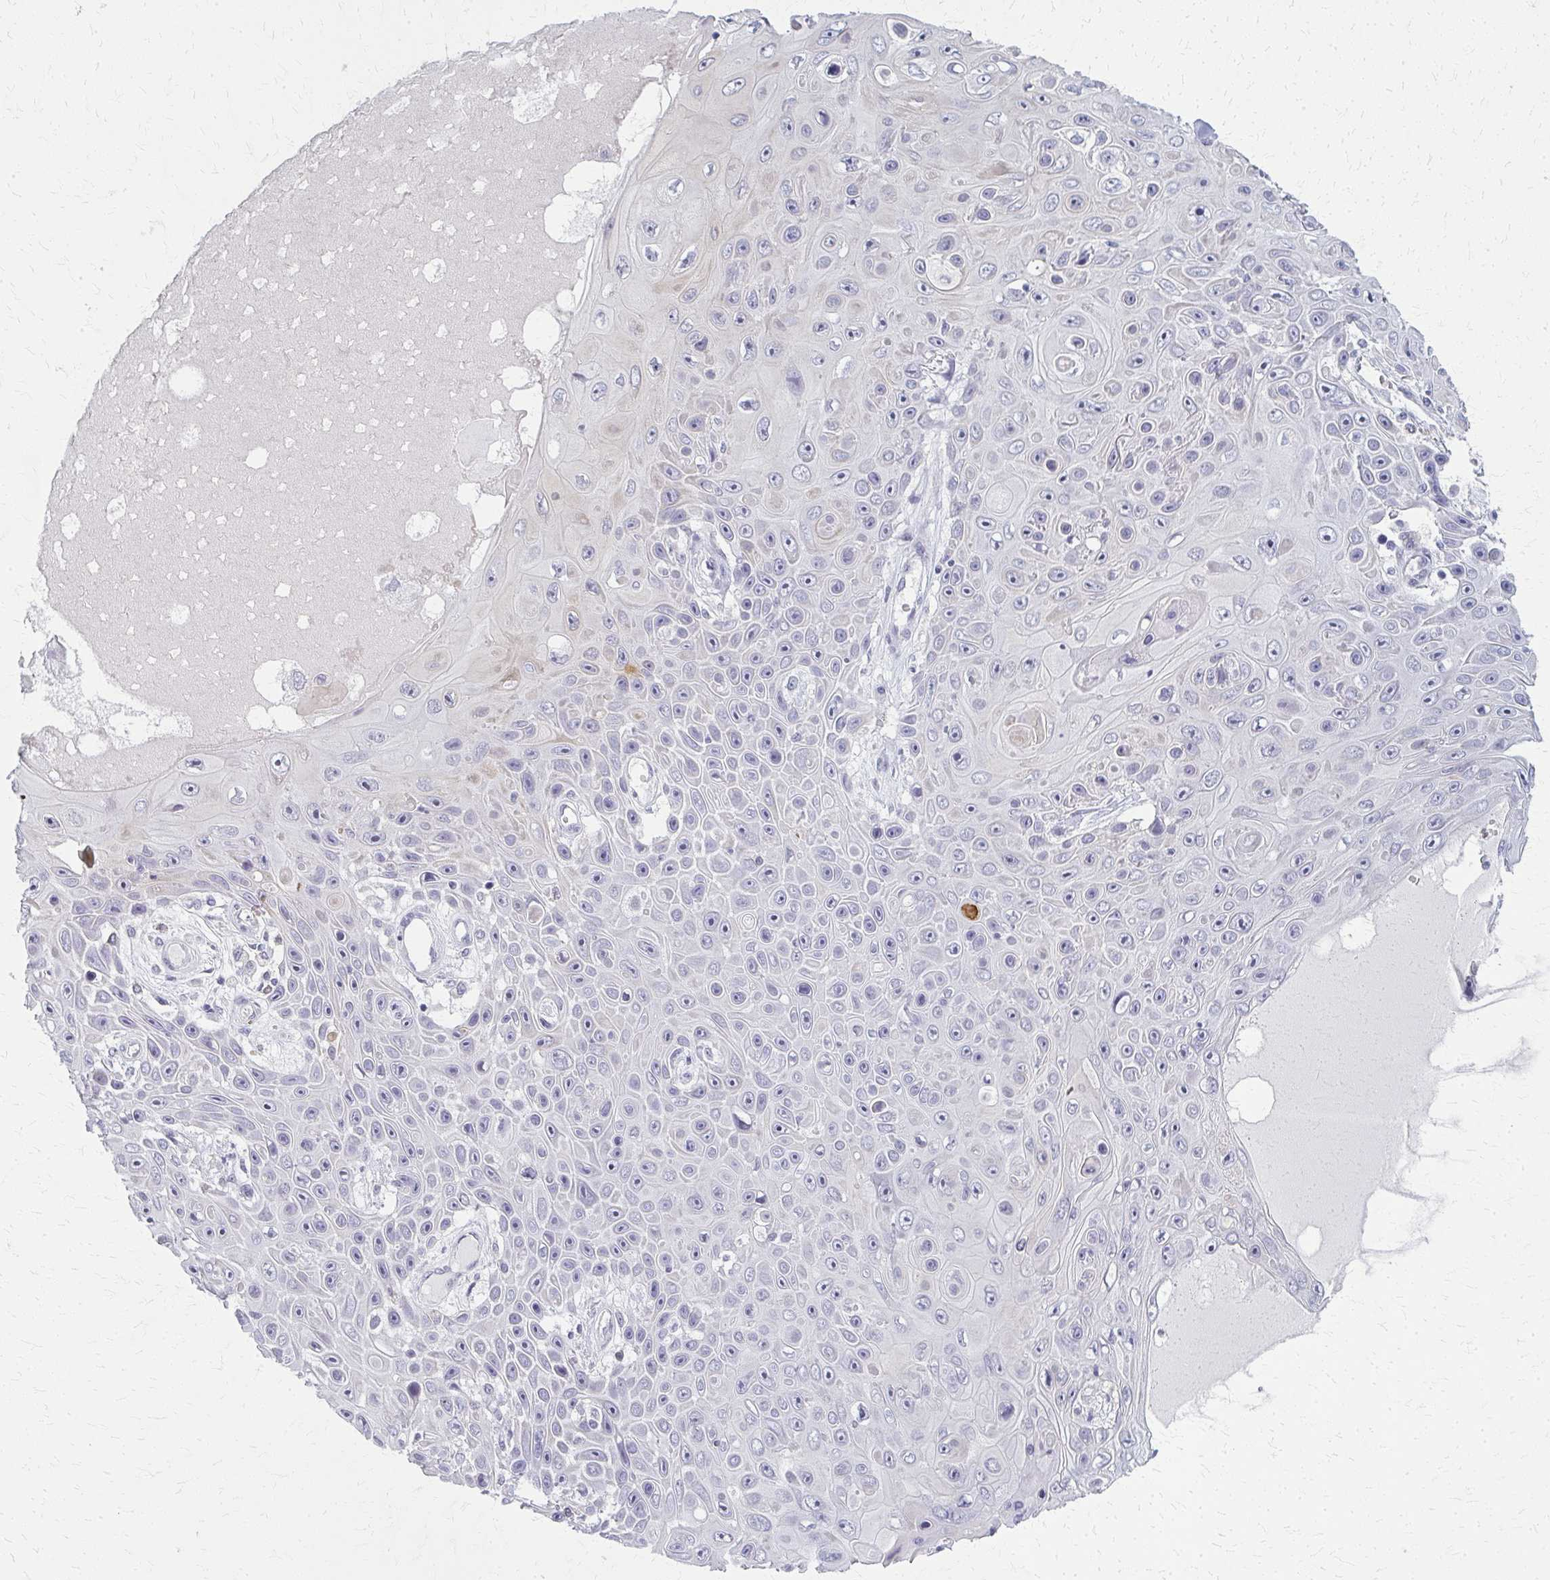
{"staining": {"intensity": "negative", "quantity": "none", "location": "none"}, "tissue": "skin cancer", "cell_type": "Tumor cells", "image_type": "cancer", "snomed": [{"axis": "morphology", "description": "Squamous cell carcinoma, NOS"}, {"axis": "topography", "description": "Skin"}], "caption": "Immunohistochemistry micrograph of neoplastic tissue: human squamous cell carcinoma (skin) stained with DAB (3,3'-diaminobenzidine) exhibits no significant protein positivity in tumor cells.", "gene": "CASQ2", "patient": {"sex": "male", "age": 82}}